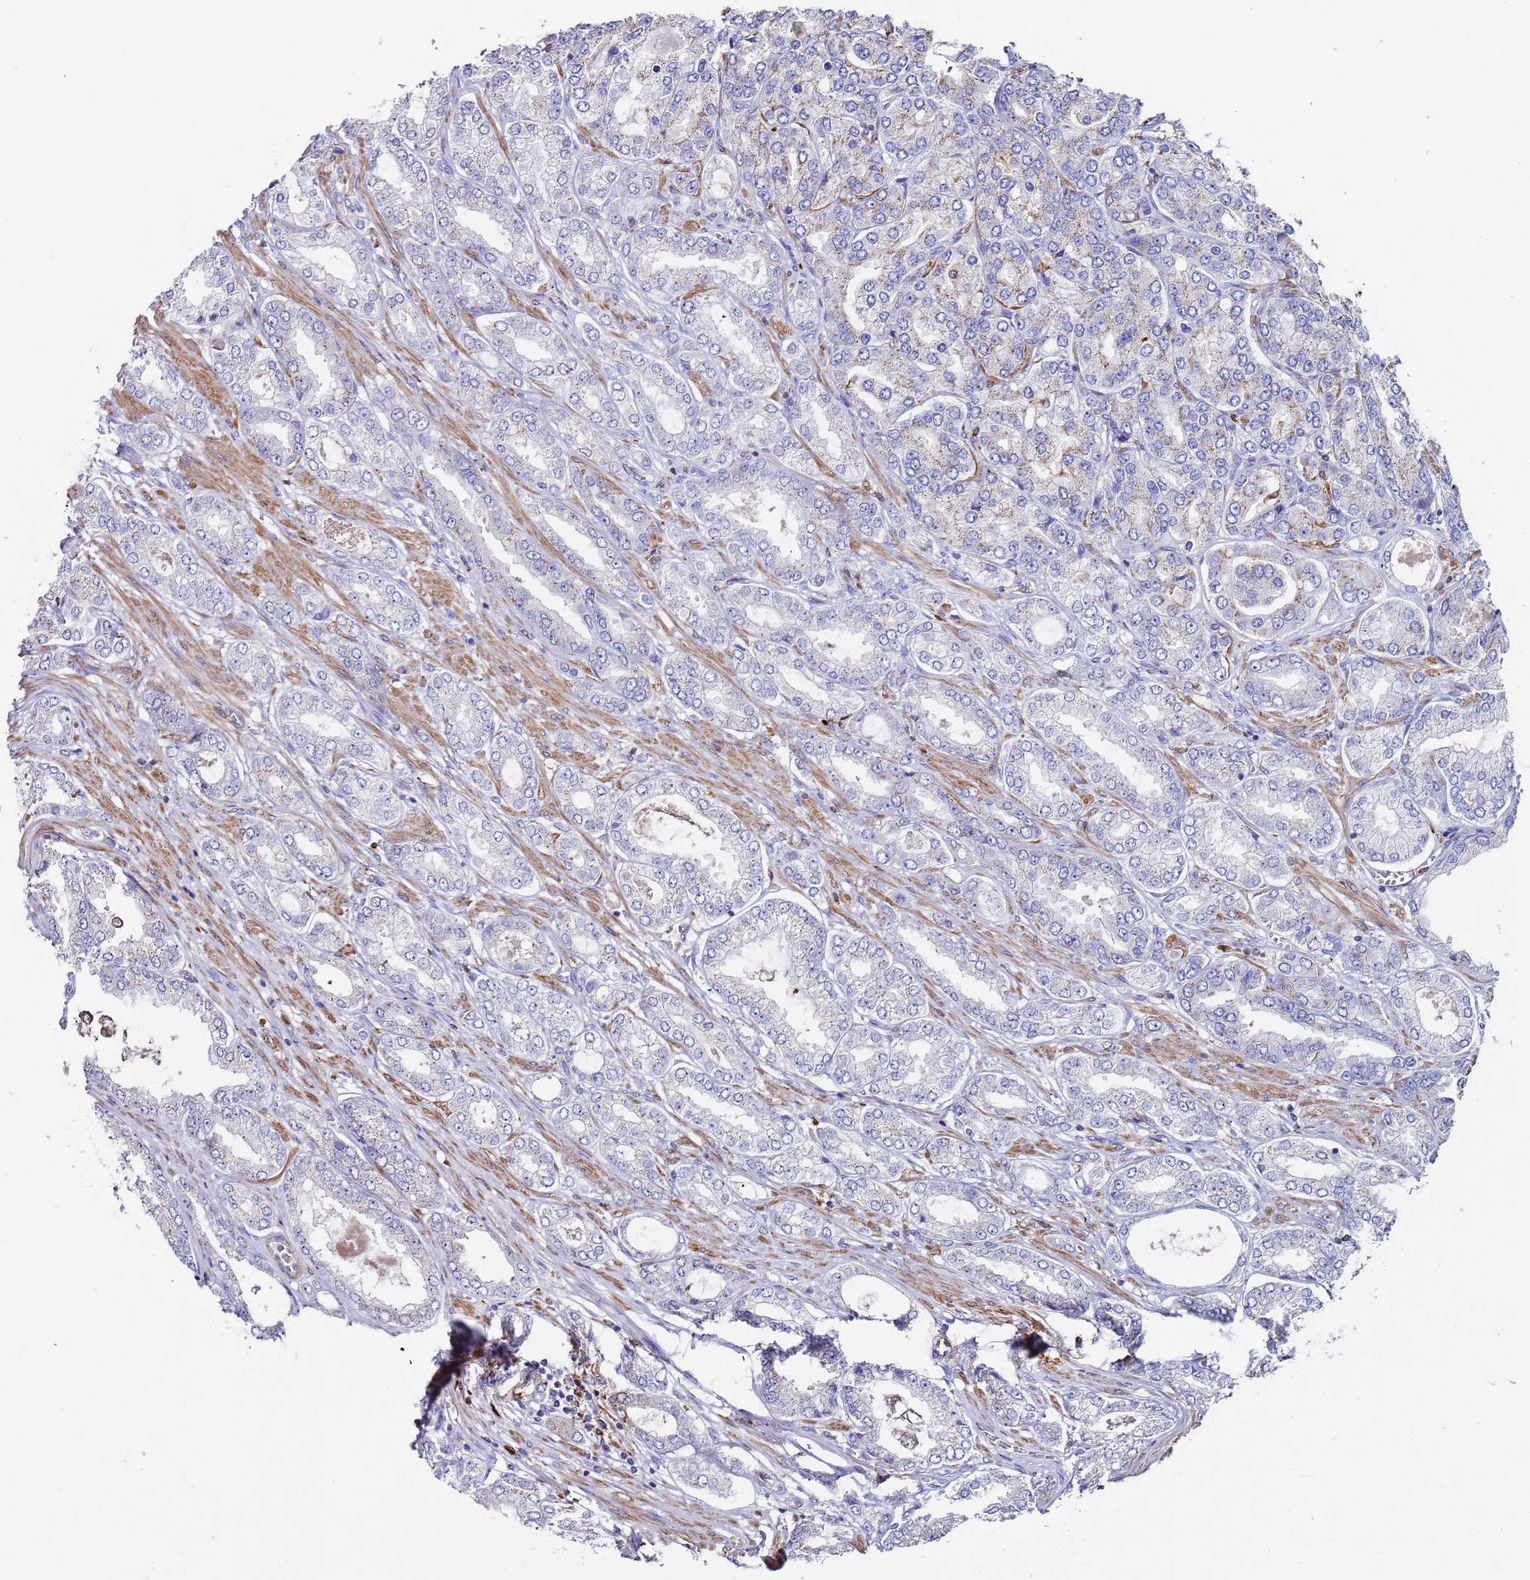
{"staining": {"intensity": "weak", "quantity": "25%-75%", "location": "cytoplasmic/membranous"}, "tissue": "prostate cancer", "cell_type": "Tumor cells", "image_type": "cancer", "snomed": [{"axis": "morphology", "description": "Adenocarcinoma, High grade"}, {"axis": "topography", "description": "Prostate"}], "caption": "An image of prostate cancer stained for a protein exhibits weak cytoplasmic/membranous brown staining in tumor cells. (Stains: DAB (3,3'-diaminobenzidine) in brown, nuclei in blue, Microscopy: brightfield microscopy at high magnification).", "gene": "GREB1L", "patient": {"sex": "male", "age": 68}}